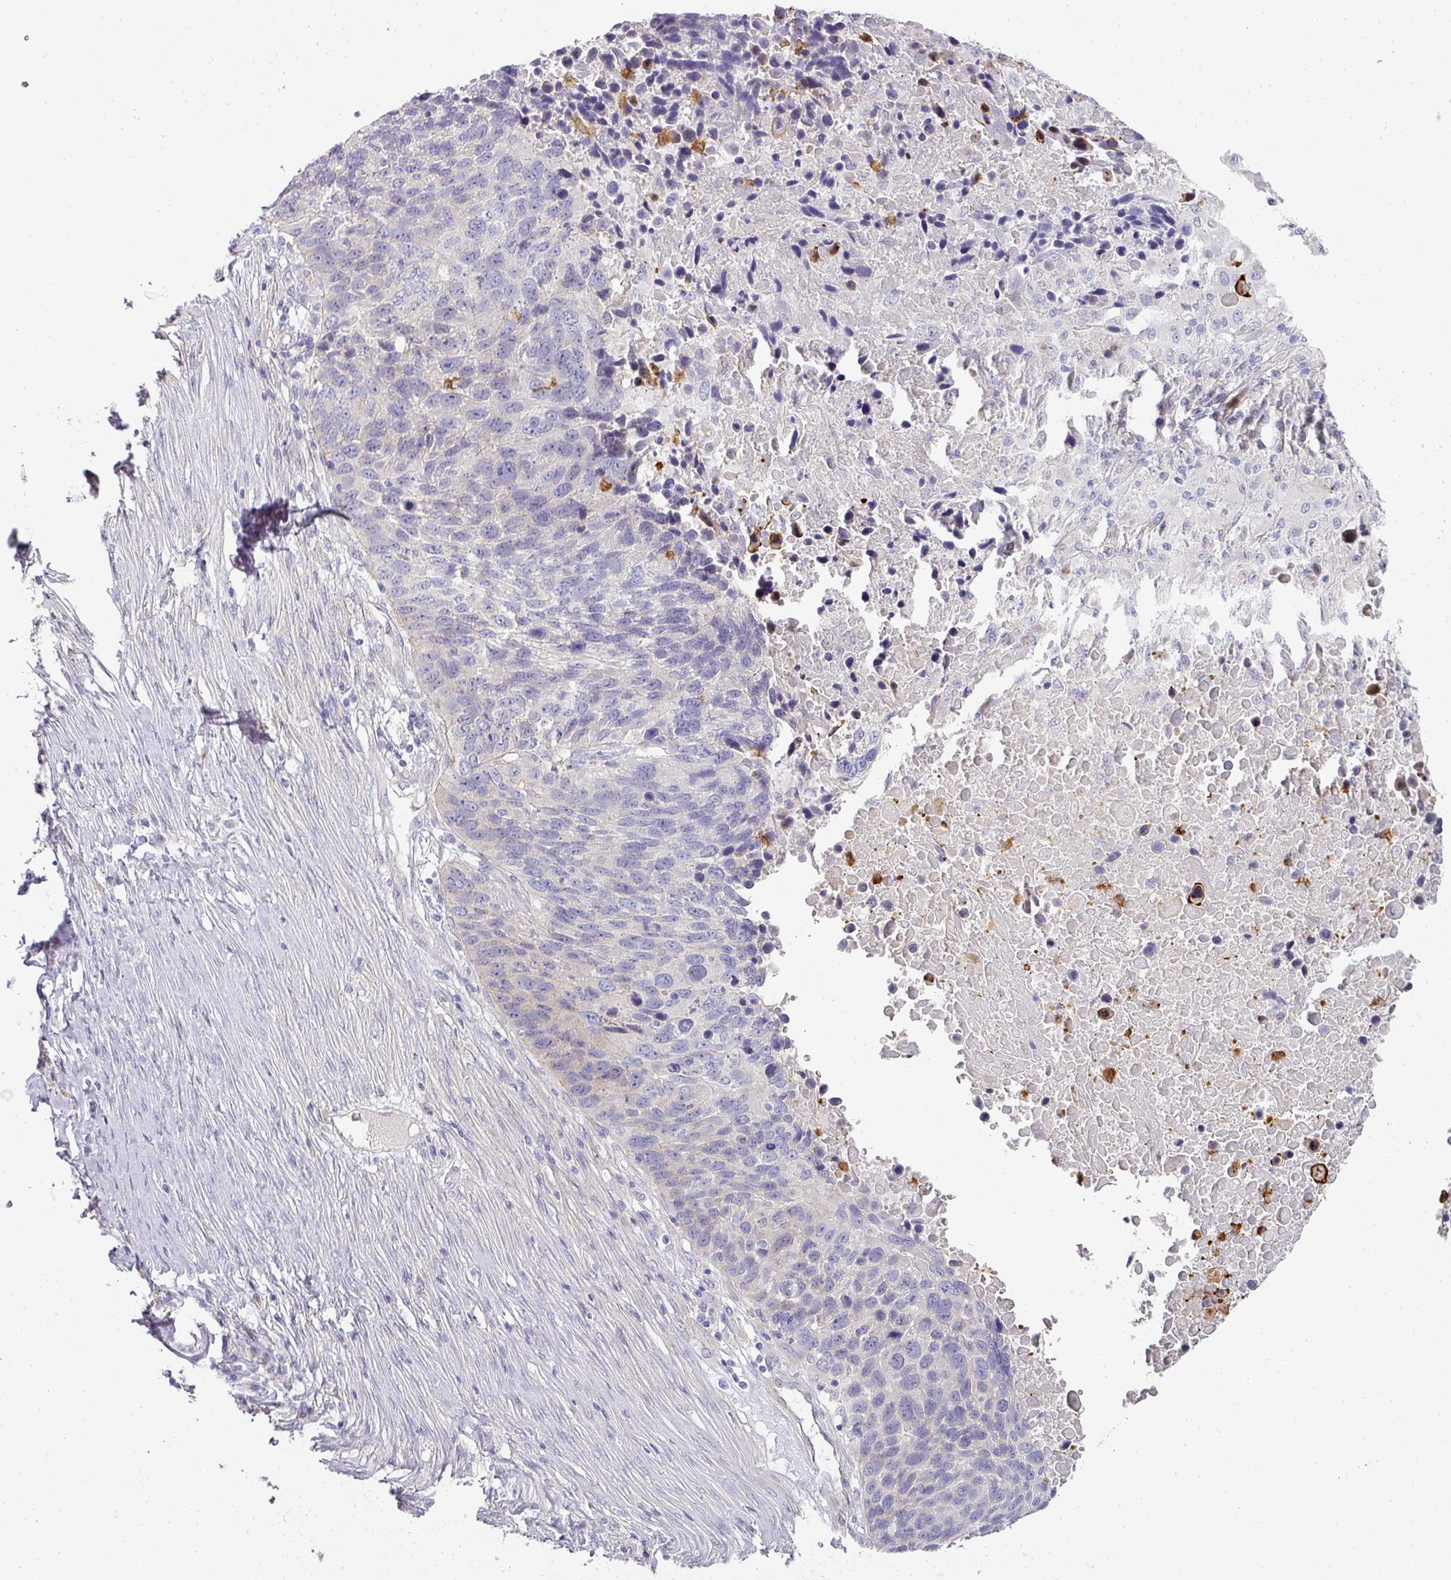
{"staining": {"intensity": "negative", "quantity": "none", "location": "none"}, "tissue": "lung cancer", "cell_type": "Tumor cells", "image_type": "cancer", "snomed": [{"axis": "morphology", "description": "Normal tissue, NOS"}, {"axis": "morphology", "description": "Squamous cell carcinoma, NOS"}, {"axis": "topography", "description": "Lymph node"}, {"axis": "topography", "description": "Lung"}], "caption": "This is an immunohistochemistry (IHC) image of human squamous cell carcinoma (lung). There is no staining in tumor cells.", "gene": "HHEX", "patient": {"sex": "male", "age": 66}}